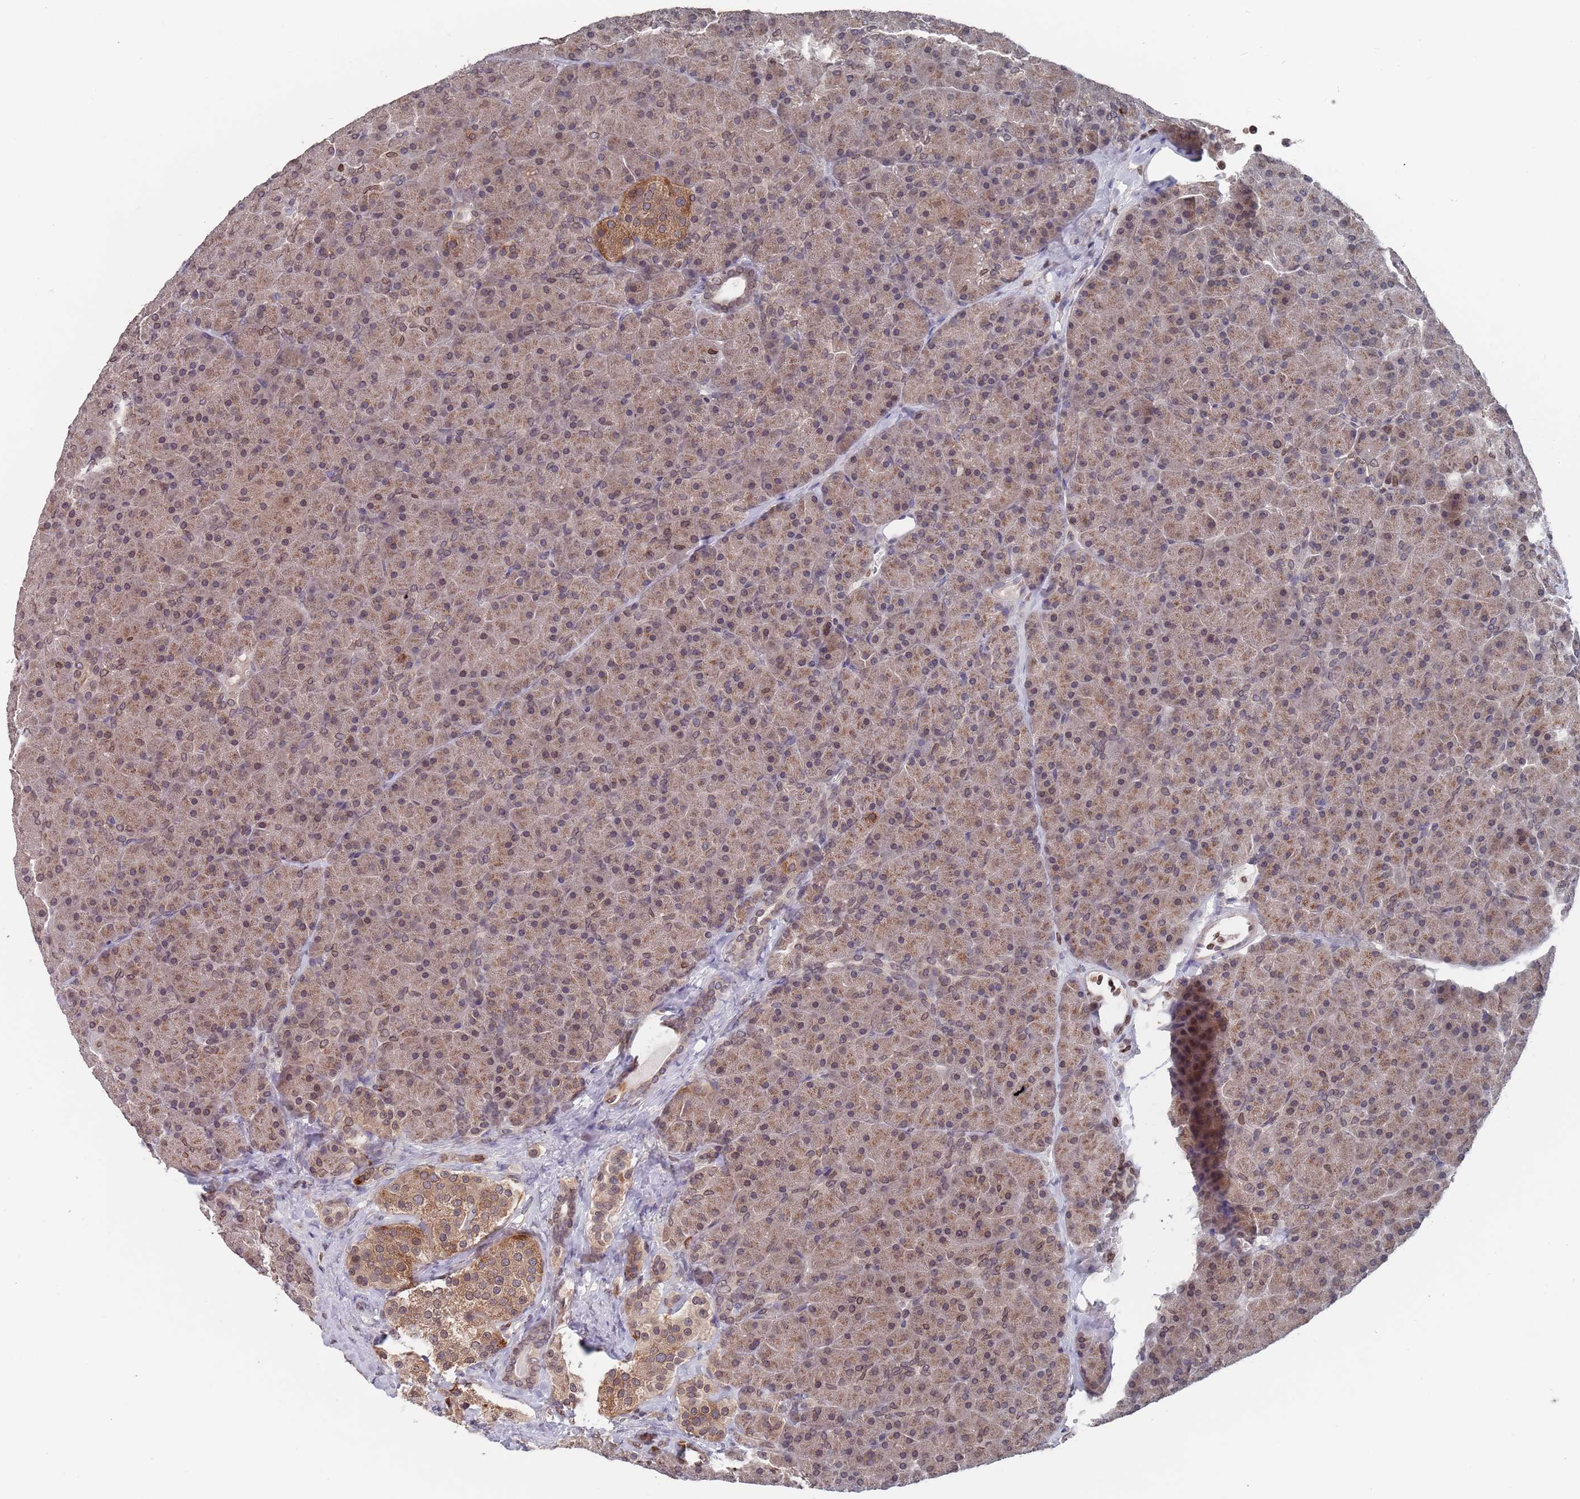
{"staining": {"intensity": "moderate", "quantity": ">75%", "location": "cytoplasmic/membranous,nuclear"}, "tissue": "pancreas", "cell_type": "Exocrine glandular cells", "image_type": "normal", "snomed": [{"axis": "morphology", "description": "Normal tissue, NOS"}, {"axis": "topography", "description": "Pancreas"}], "caption": "A photomicrograph showing moderate cytoplasmic/membranous,nuclear expression in about >75% of exocrine glandular cells in unremarkable pancreas, as visualized by brown immunohistochemical staining.", "gene": "SDHAF3", "patient": {"sex": "male", "age": 36}}